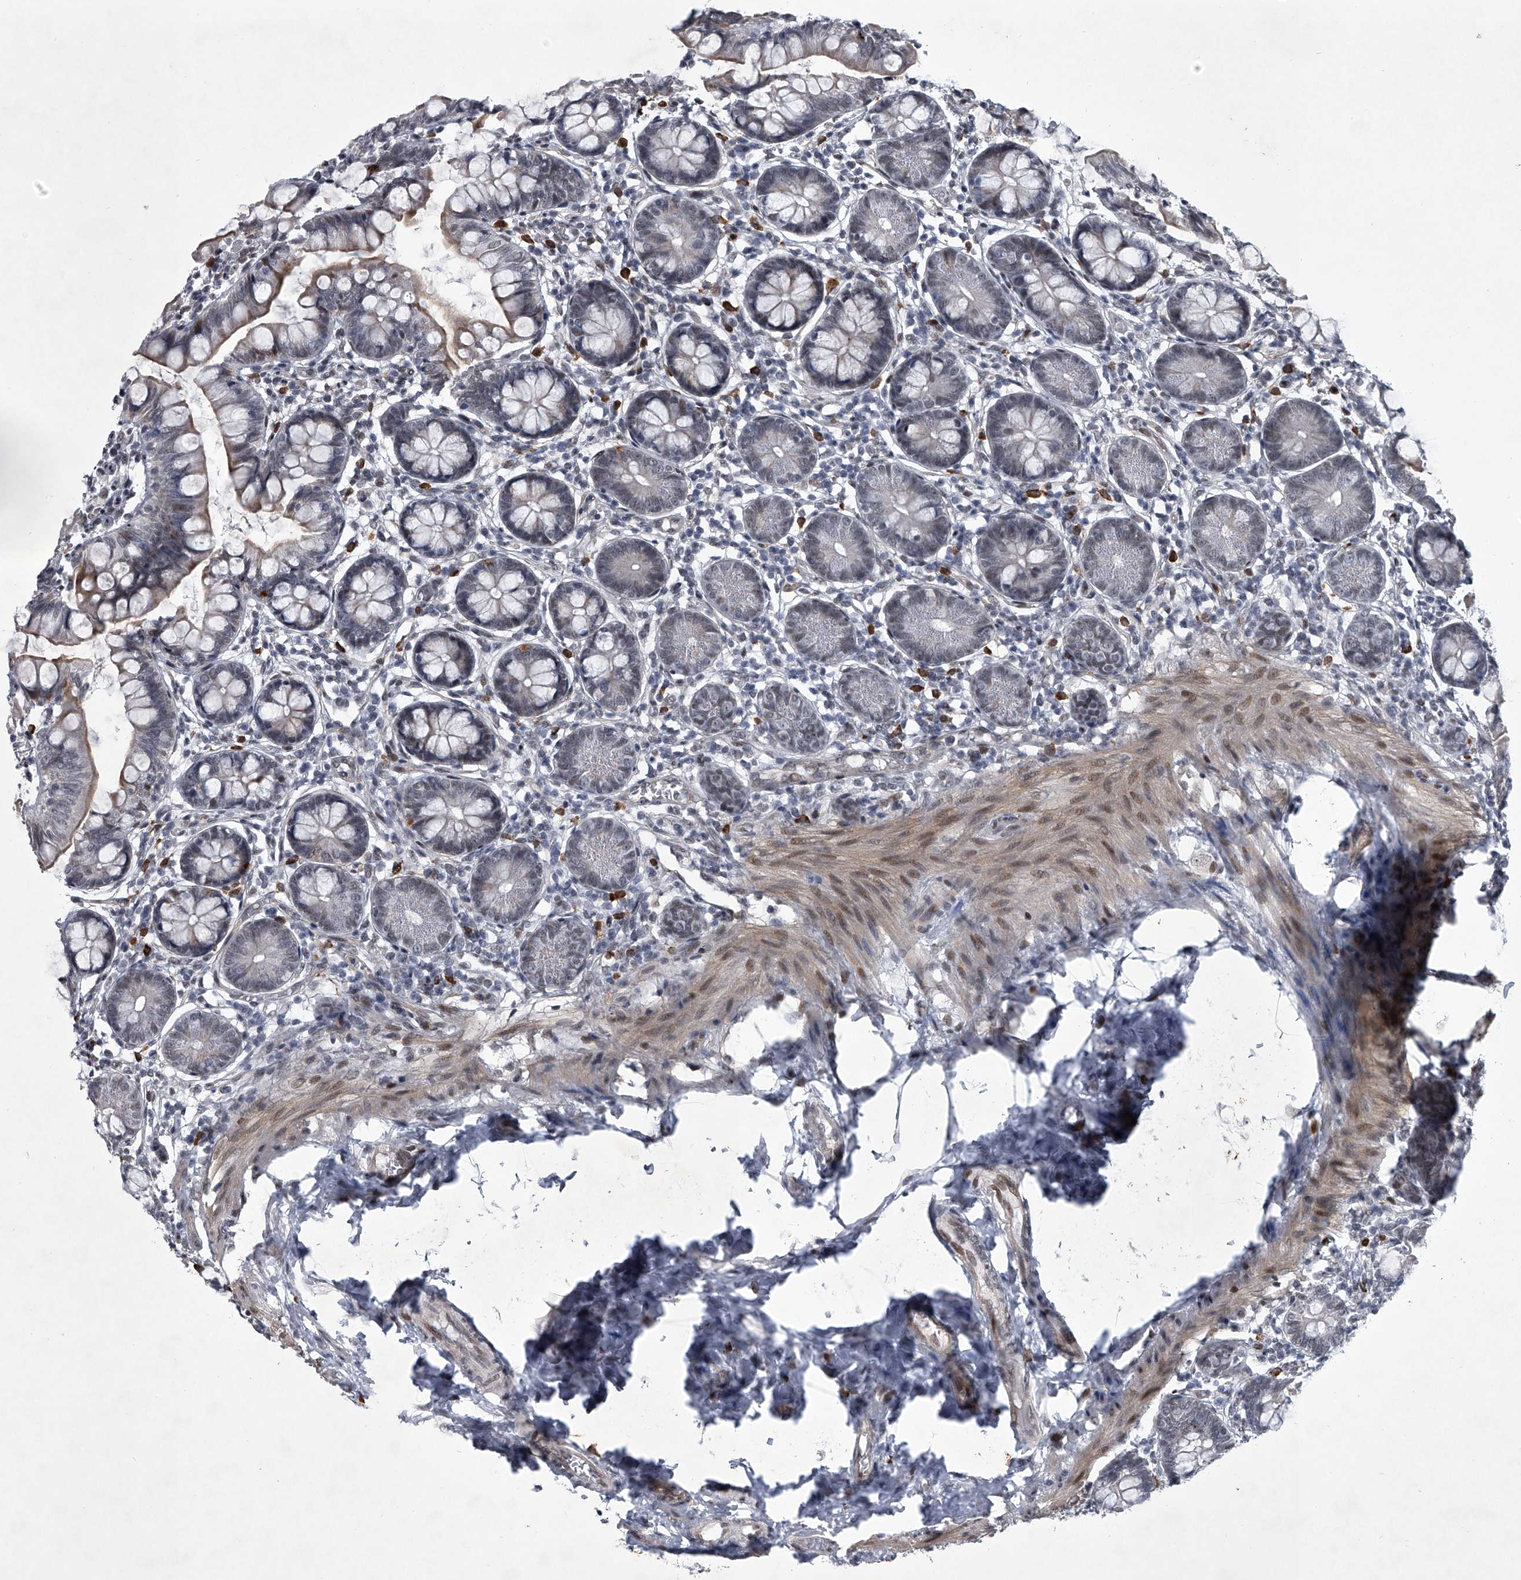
{"staining": {"intensity": "weak", "quantity": "<25%", "location": "cytoplasmic/membranous"}, "tissue": "small intestine", "cell_type": "Glandular cells", "image_type": "normal", "snomed": [{"axis": "morphology", "description": "Normal tissue, NOS"}, {"axis": "topography", "description": "Small intestine"}], "caption": "High magnification brightfield microscopy of unremarkable small intestine stained with DAB (brown) and counterstained with hematoxylin (blue): glandular cells show no significant staining. (Stains: DAB immunohistochemistry with hematoxylin counter stain, Microscopy: brightfield microscopy at high magnification).", "gene": "MLLT1", "patient": {"sex": "male", "age": 7}}